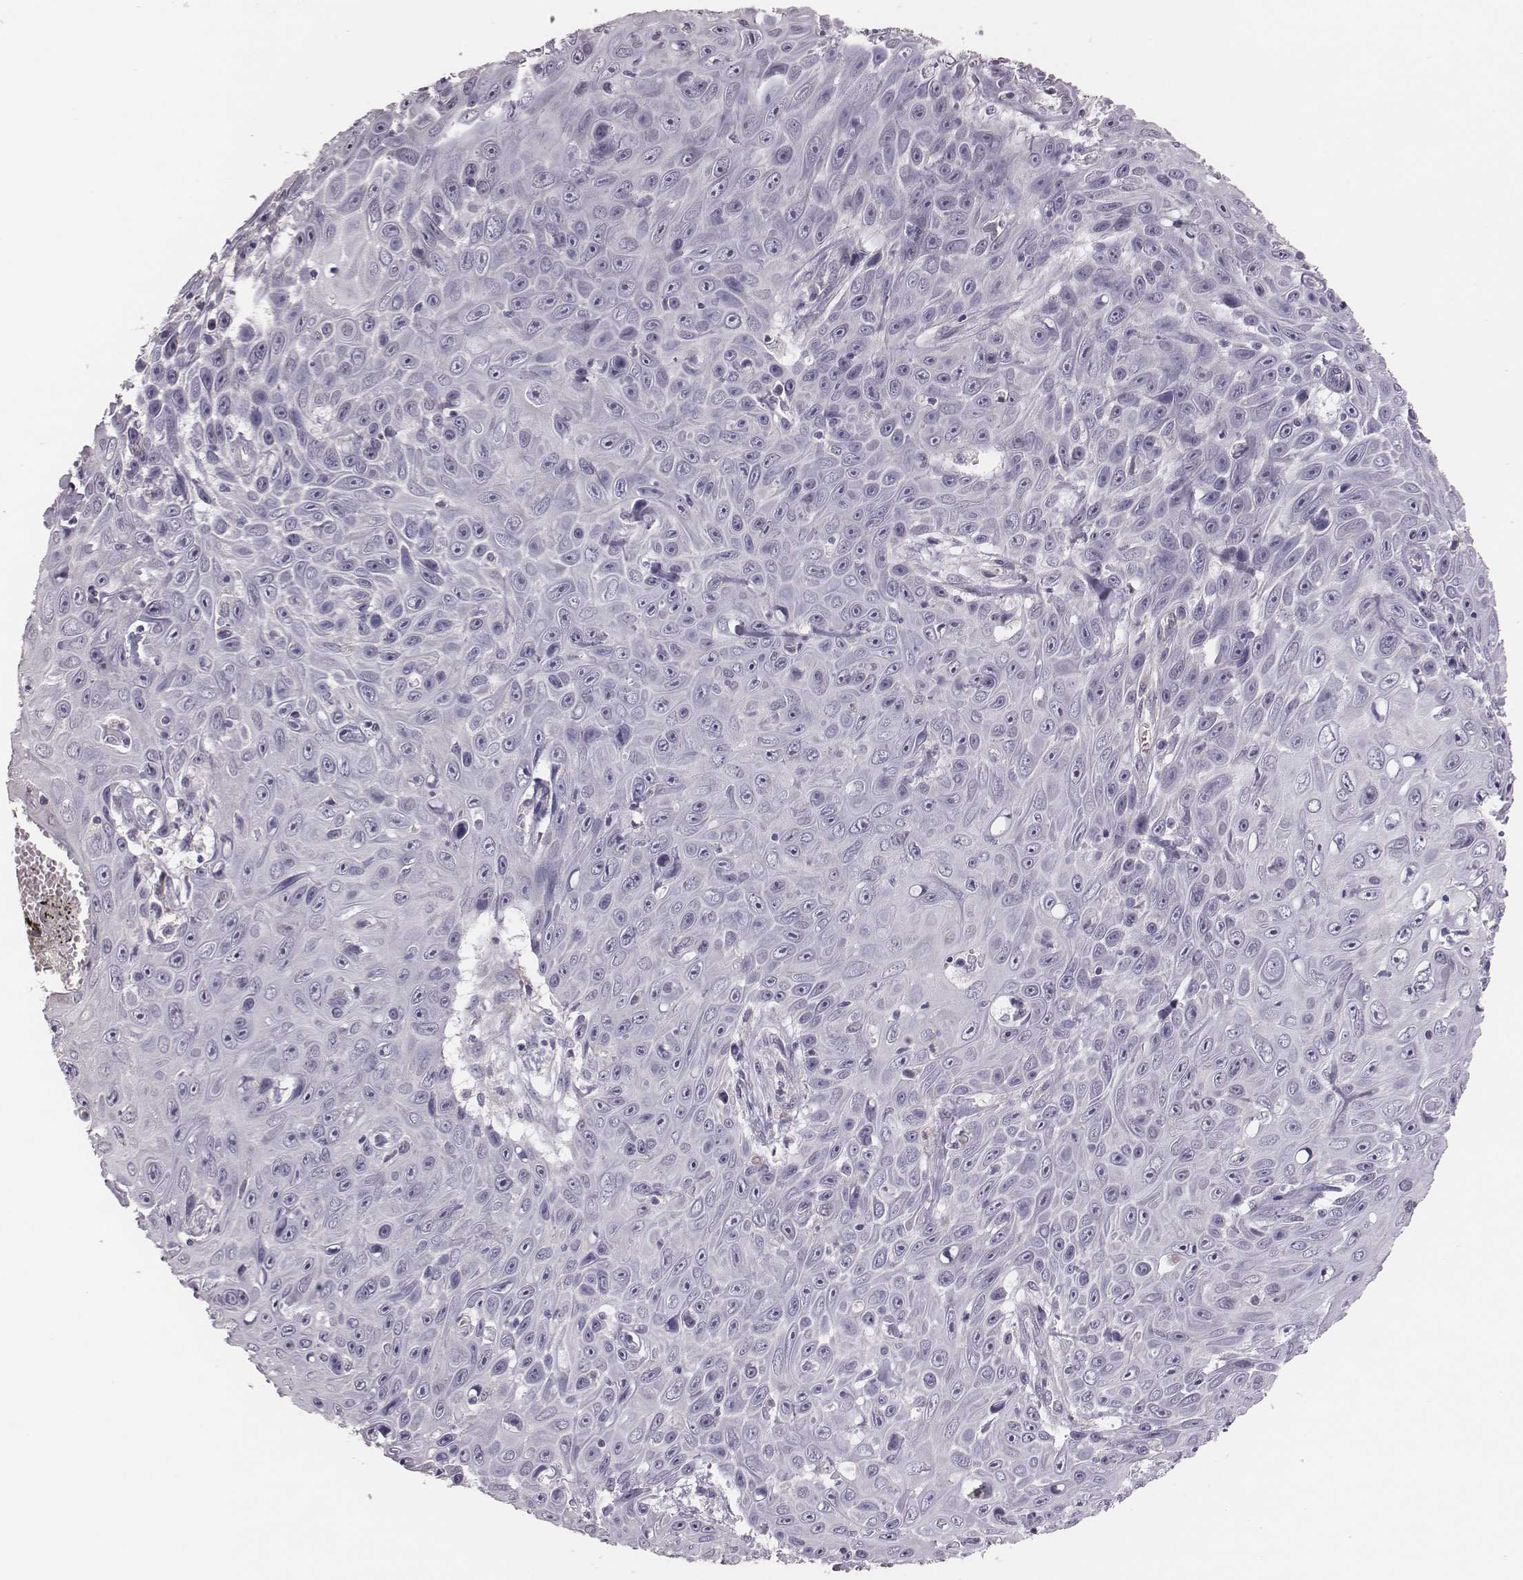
{"staining": {"intensity": "negative", "quantity": "none", "location": "none"}, "tissue": "skin cancer", "cell_type": "Tumor cells", "image_type": "cancer", "snomed": [{"axis": "morphology", "description": "Squamous cell carcinoma, NOS"}, {"axis": "topography", "description": "Skin"}], "caption": "Human skin squamous cell carcinoma stained for a protein using immunohistochemistry reveals no positivity in tumor cells.", "gene": "PBK", "patient": {"sex": "male", "age": 82}}